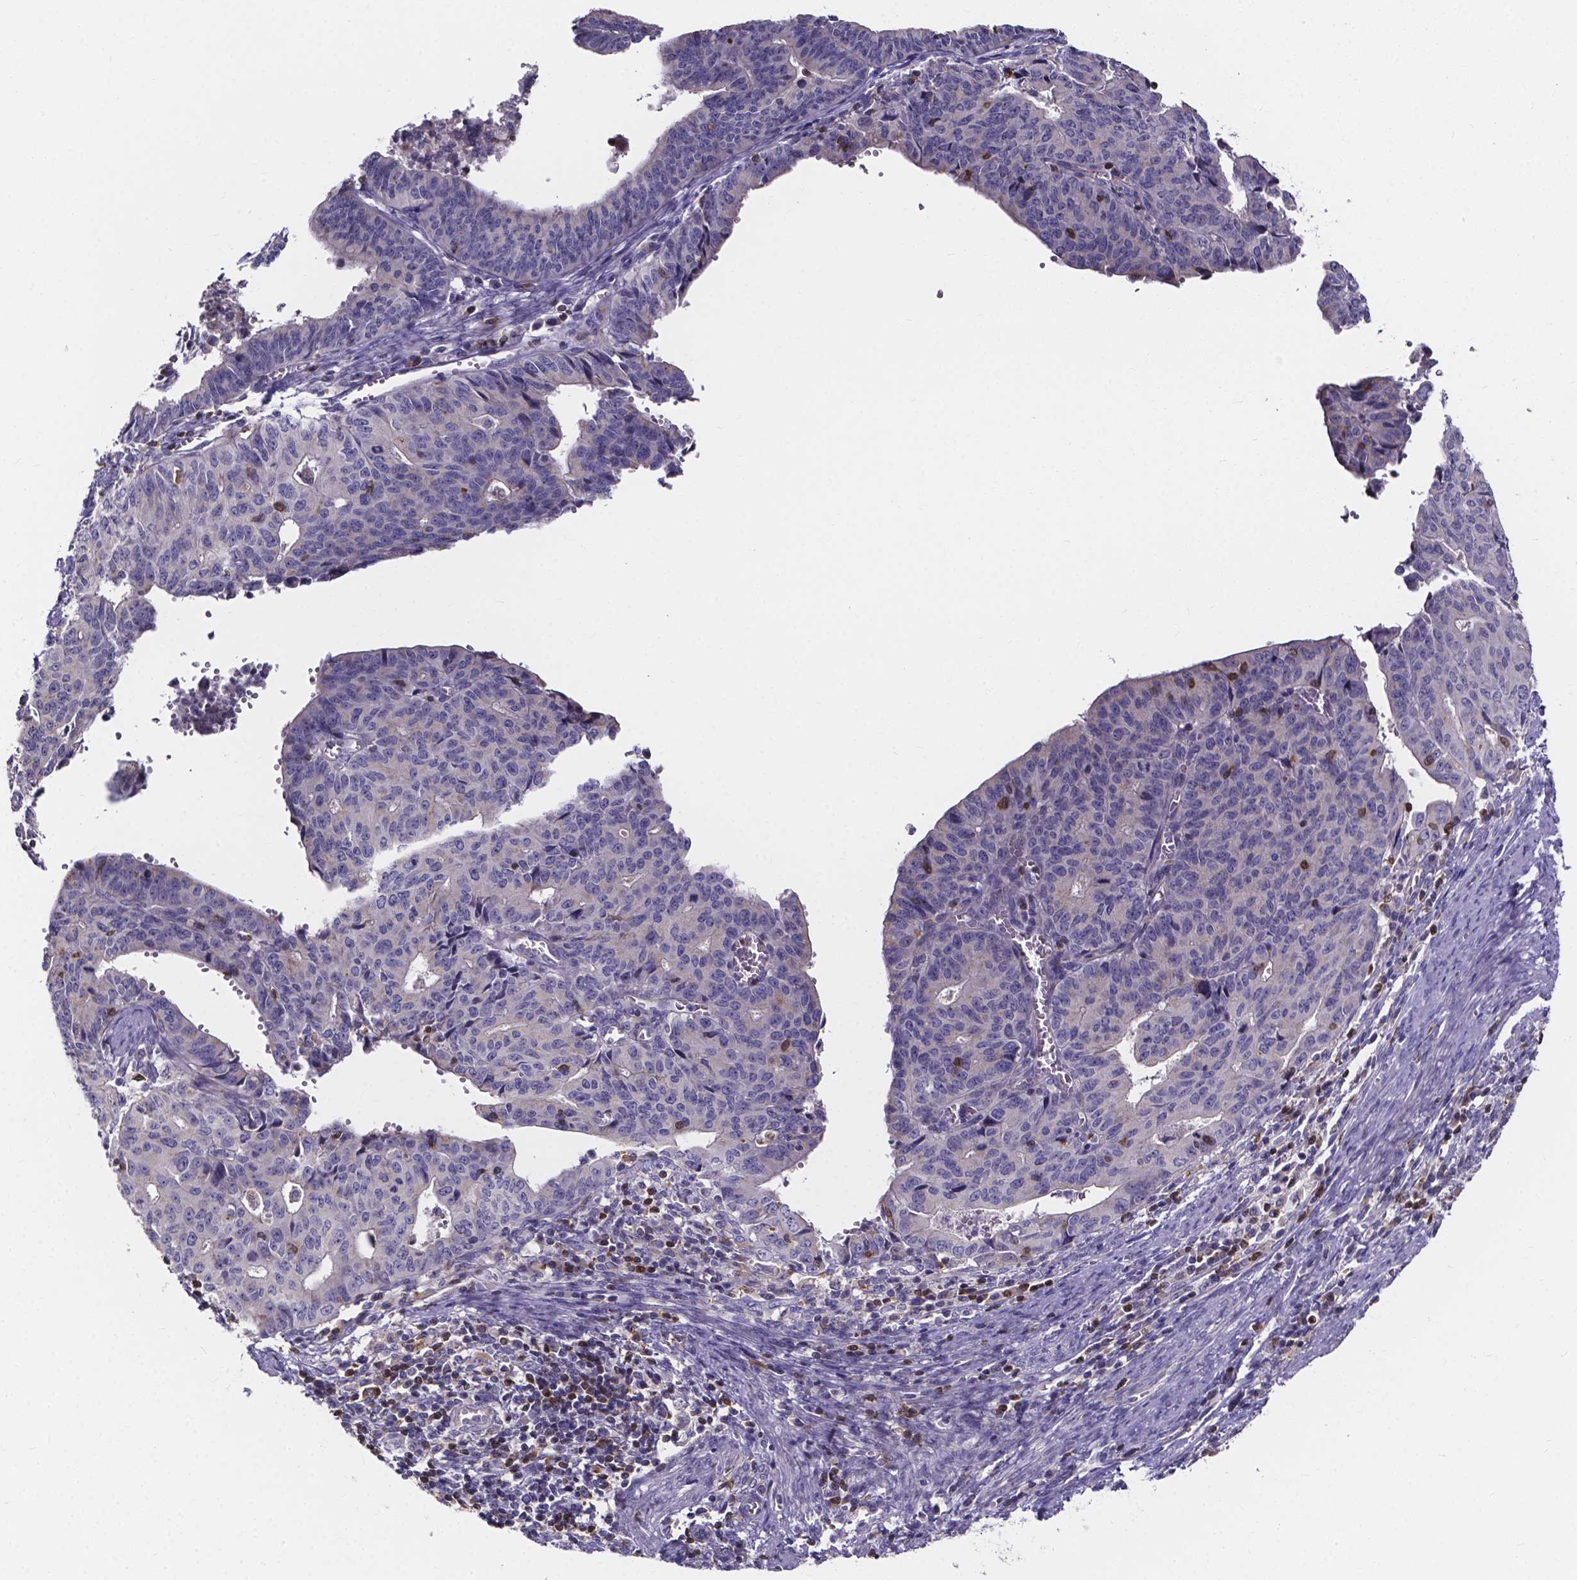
{"staining": {"intensity": "negative", "quantity": "none", "location": "none"}, "tissue": "endometrial cancer", "cell_type": "Tumor cells", "image_type": "cancer", "snomed": [{"axis": "morphology", "description": "Adenocarcinoma, NOS"}, {"axis": "topography", "description": "Endometrium"}], "caption": "The immunohistochemistry (IHC) photomicrograph has no significant expression in tumor cells of endometrial cancer tissue. (DAB (3,3'-diaminobenzidine) immunohistochemistry (IHC) with hematoxylin counter stain).", "gene": "THEMIS", "patient": {"sex": "female", "age": 65}}